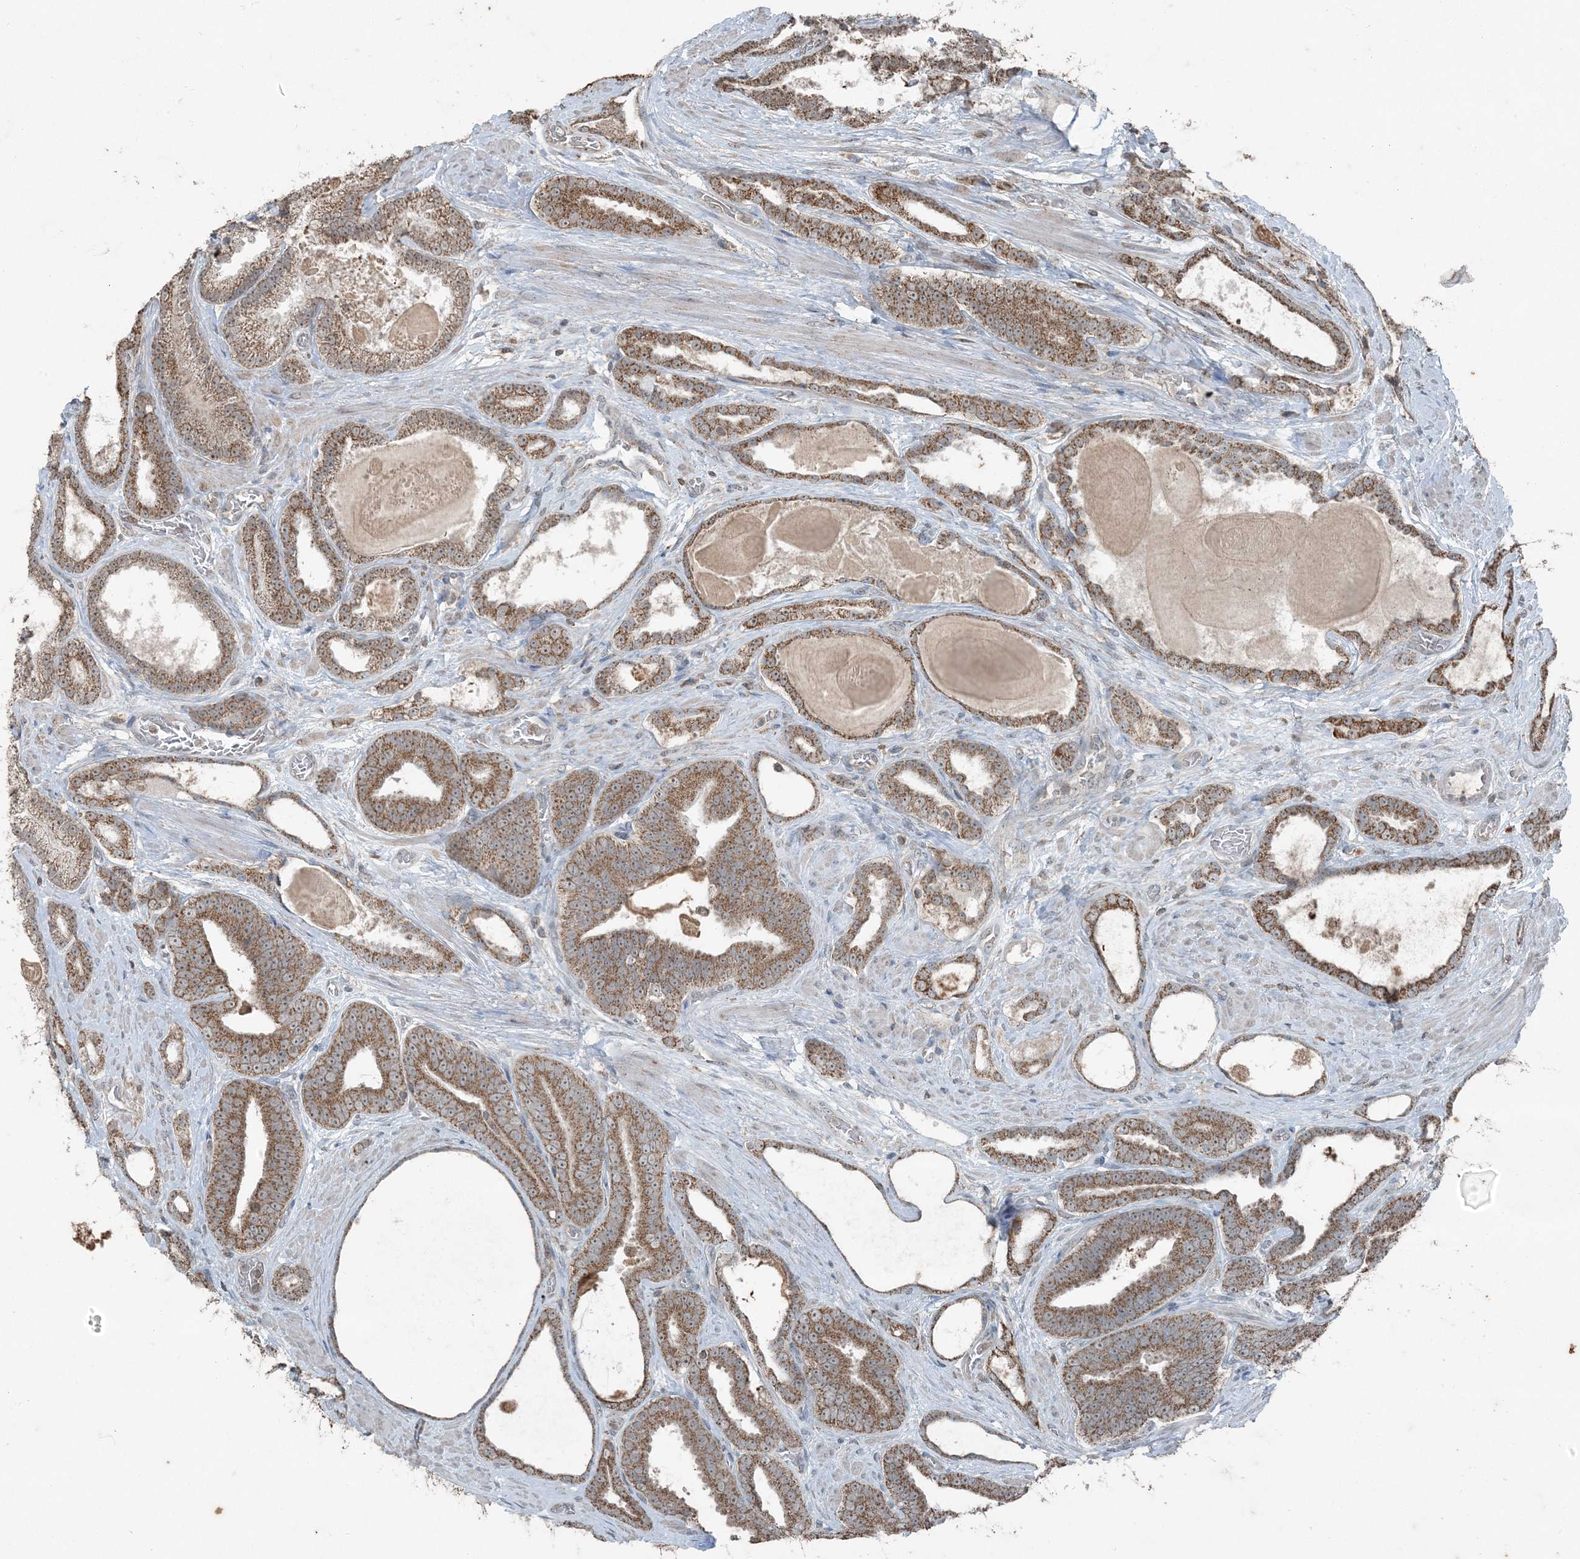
{"staining": {"intensity": "moderate", "quantity": ">75%", "location": "cytoplasmic/membranous"}, "tissue": "prostate cancer", "cell_type": "Tumor cells", "image_type": "cancer", "snomed": [{"axis": "morphology", "description": "Adenocarcinoma, High grade"}, {"axis": "topography", "description": "Prostate"}], "caption": "Immunohistochemistry (IHC) photomicrograph of neoplastic tissue: human prostate cancer stained using immunohistochemistry displays medium levels of moderate protein expression localized specifically in the cytoplasmic/membranous of tumor cells, appearing as a cytoplasmic/membranous brown color.", "gene": "GNL1", "patient": {"sex": "male", "age": 60}}